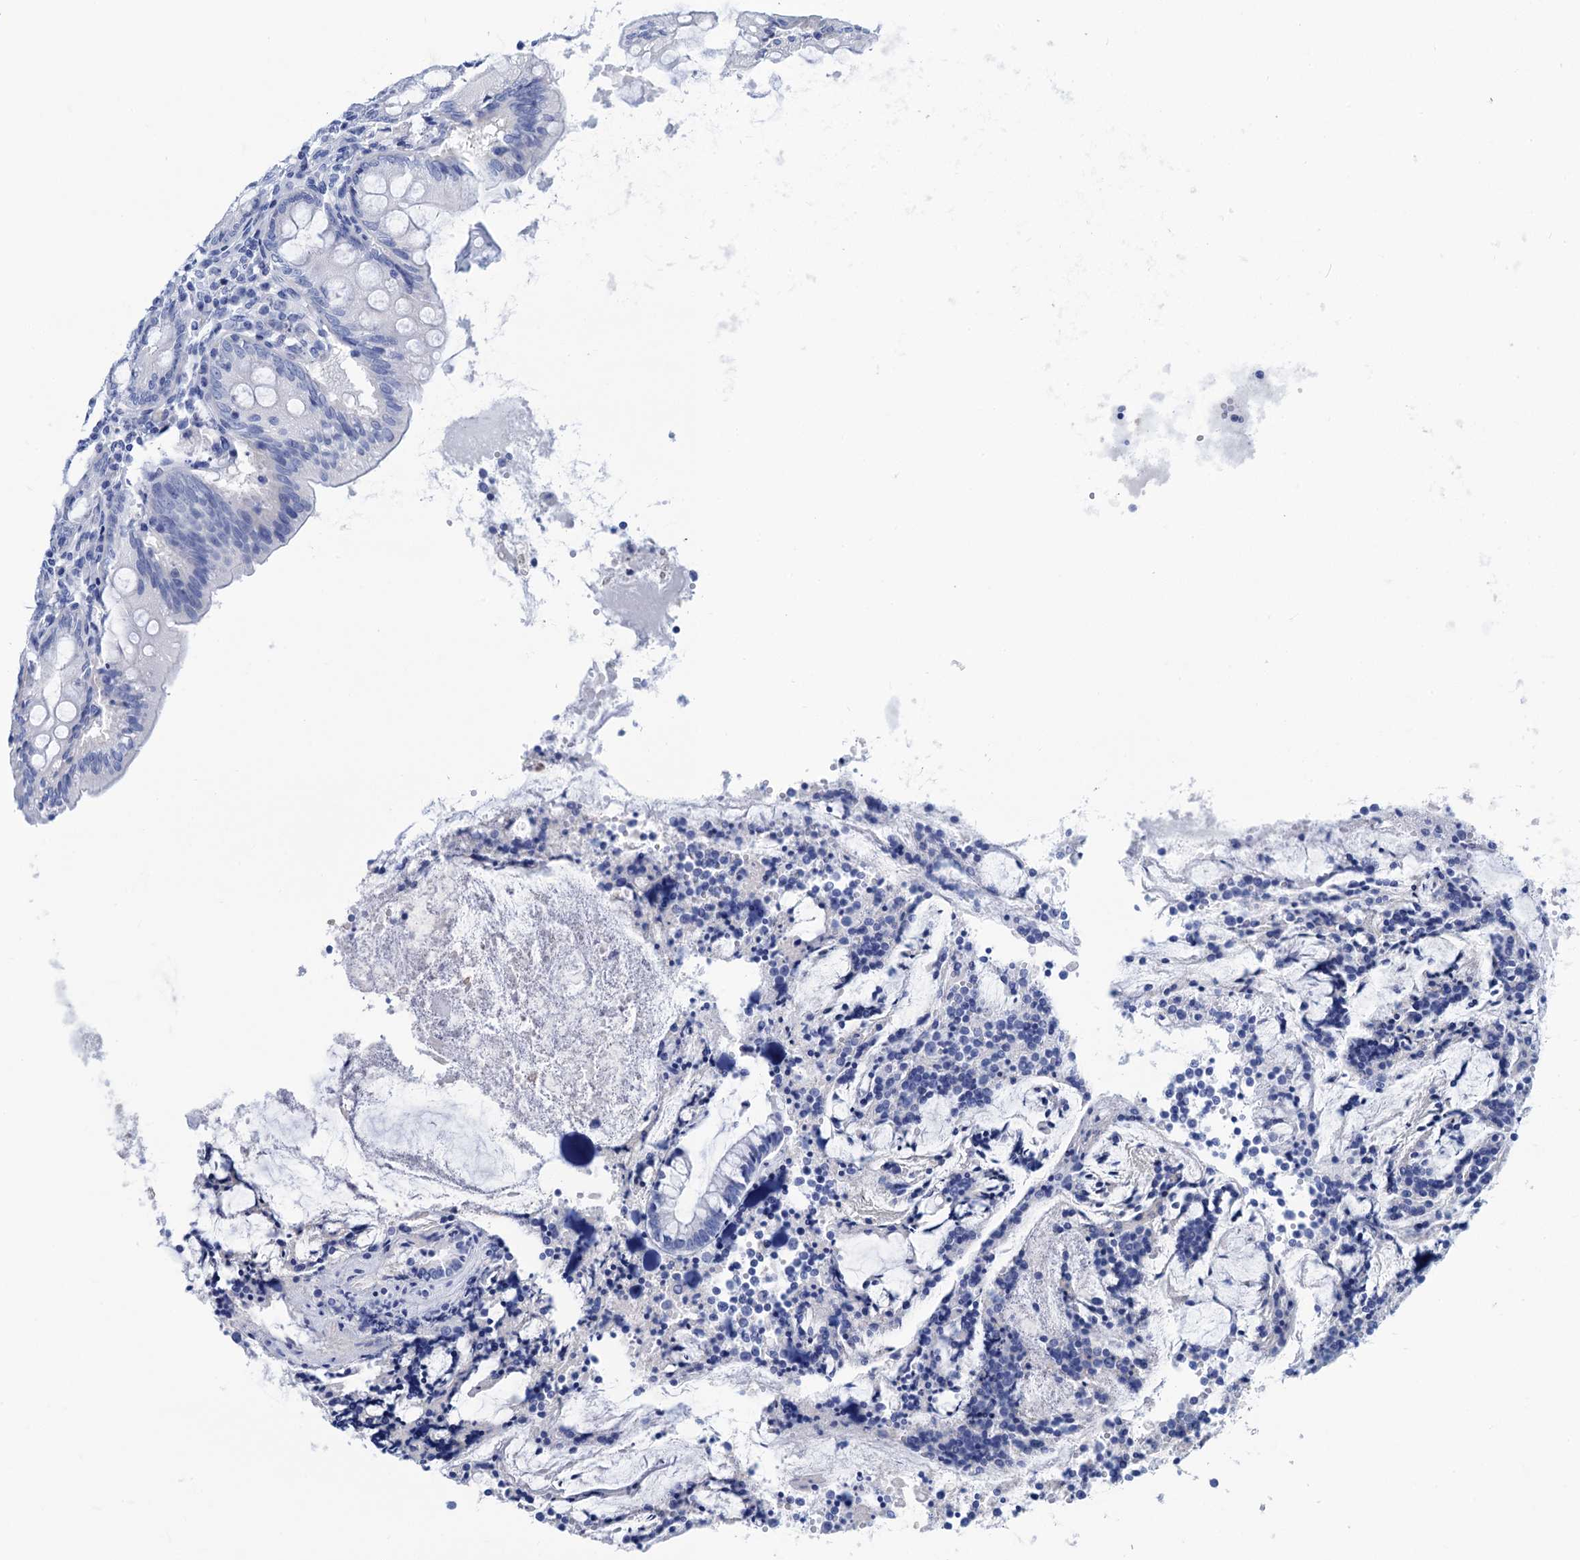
{"staining": {"intensity": "negative", "quantity": "none", "location": "none"}, "tissue": "appendix", "cell_type": "Glandular cells", "image_type": "normal", "snomed": [{"axis": "morphology", "description": "Normal tissue, NOS"}, {"axis": "topography", "description": "Appendix"}], "caption": "Protein analysis of benign appendix exhibits no significant staining in glandular cells.", "gene": "CABYR", "patient": {"sex": "female", "age": 54}}